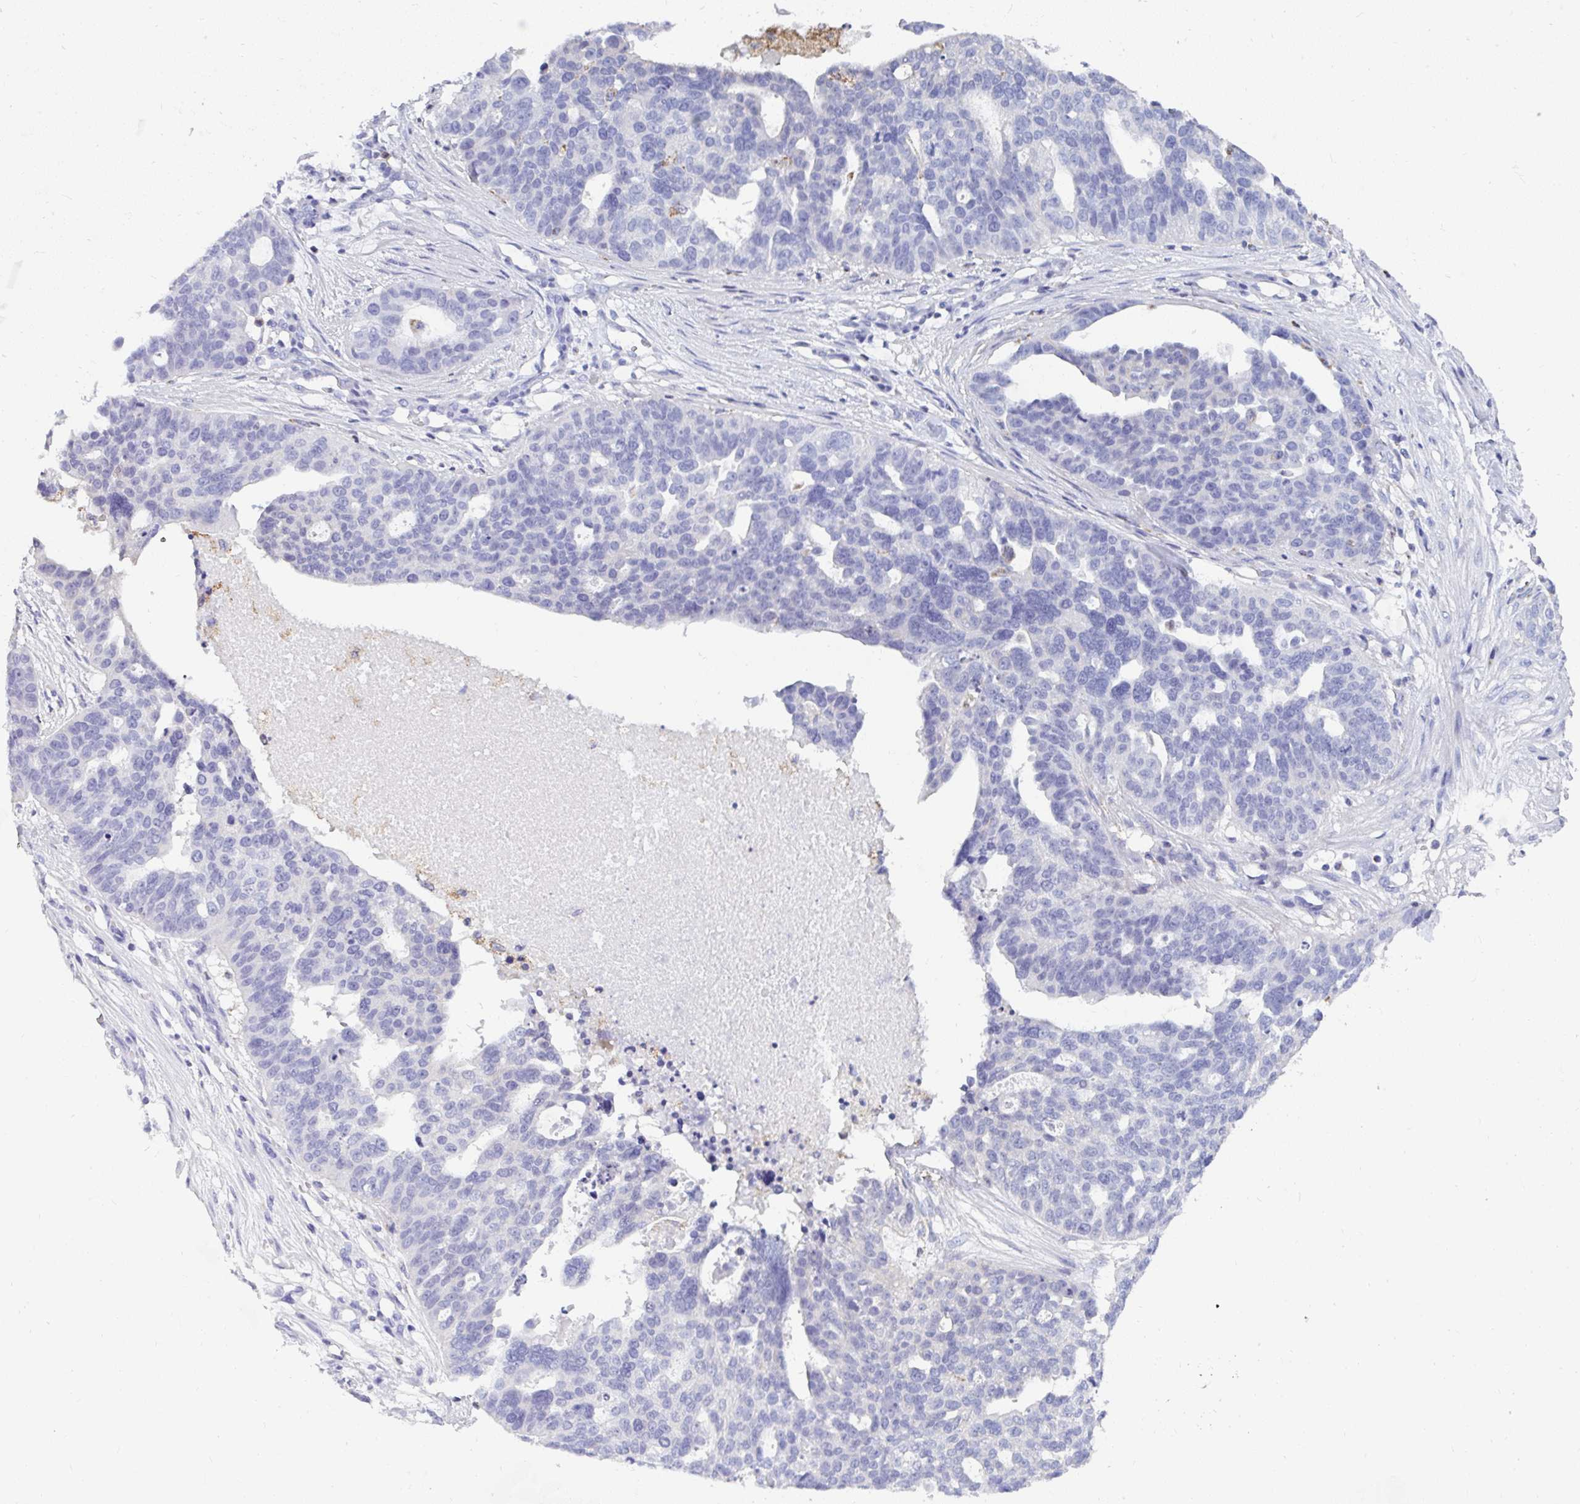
{"staining": {"intensity": "negative", "quantity": "none", "location": "none"}, "tissue": "ovarian cancer", "cell_type": "Tumor cells", "image_type": "cancer", "snomed": [{"axis": "morphology", "description": "Cystadenocarcinoma, serous, NOS"}, {"axis": "topography", "description": "Ovary"}], "caption": "High power microscopy image of an immunohistochemistry (IHC) image of ovarian cancer, revealing no significant expression in tumor cells. The staining is performed using DAB brown chromogen with nuclei counter-stained in using hematoxylin.", "gene": "MGAM2", "patient": {"sex": "female", "age": 59}}